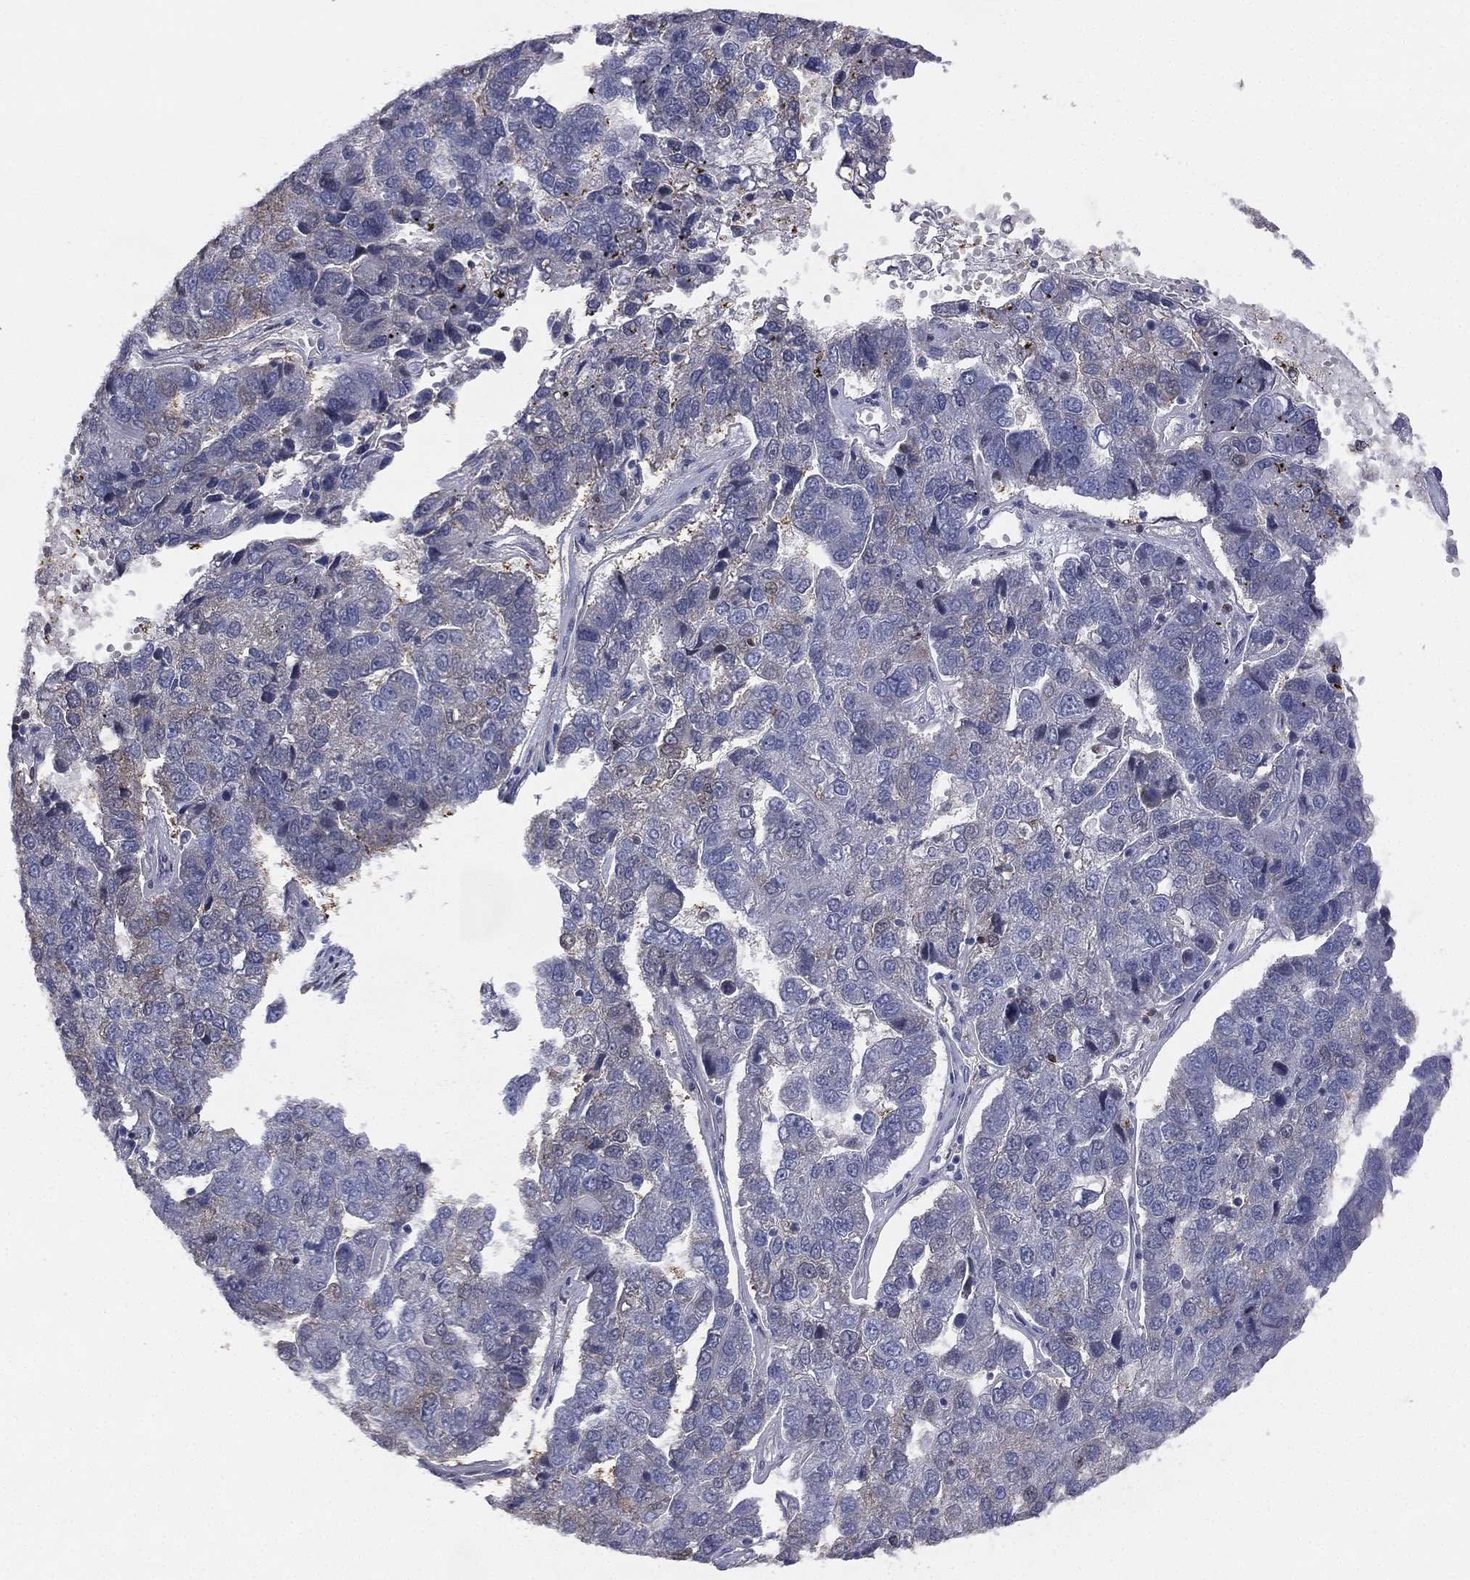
{"staining": {"intensity": "negative", "quantity": "none", "location": "none"}, "tissue": "pancreatic cancer", "cell_type": "Tumor cells", "image_type": "cancer", "snomed": [{"axis": "morphology", "description": "Adenocarcinoma, NOS"}, {"axis": "topography", "description": "Pancreas"}], "caption": "There is no significant staining in tumor cells of pancreatic adenocarcinoma.", "gene": "DMKN", "patient": {"sex": "female", "age": 61}}